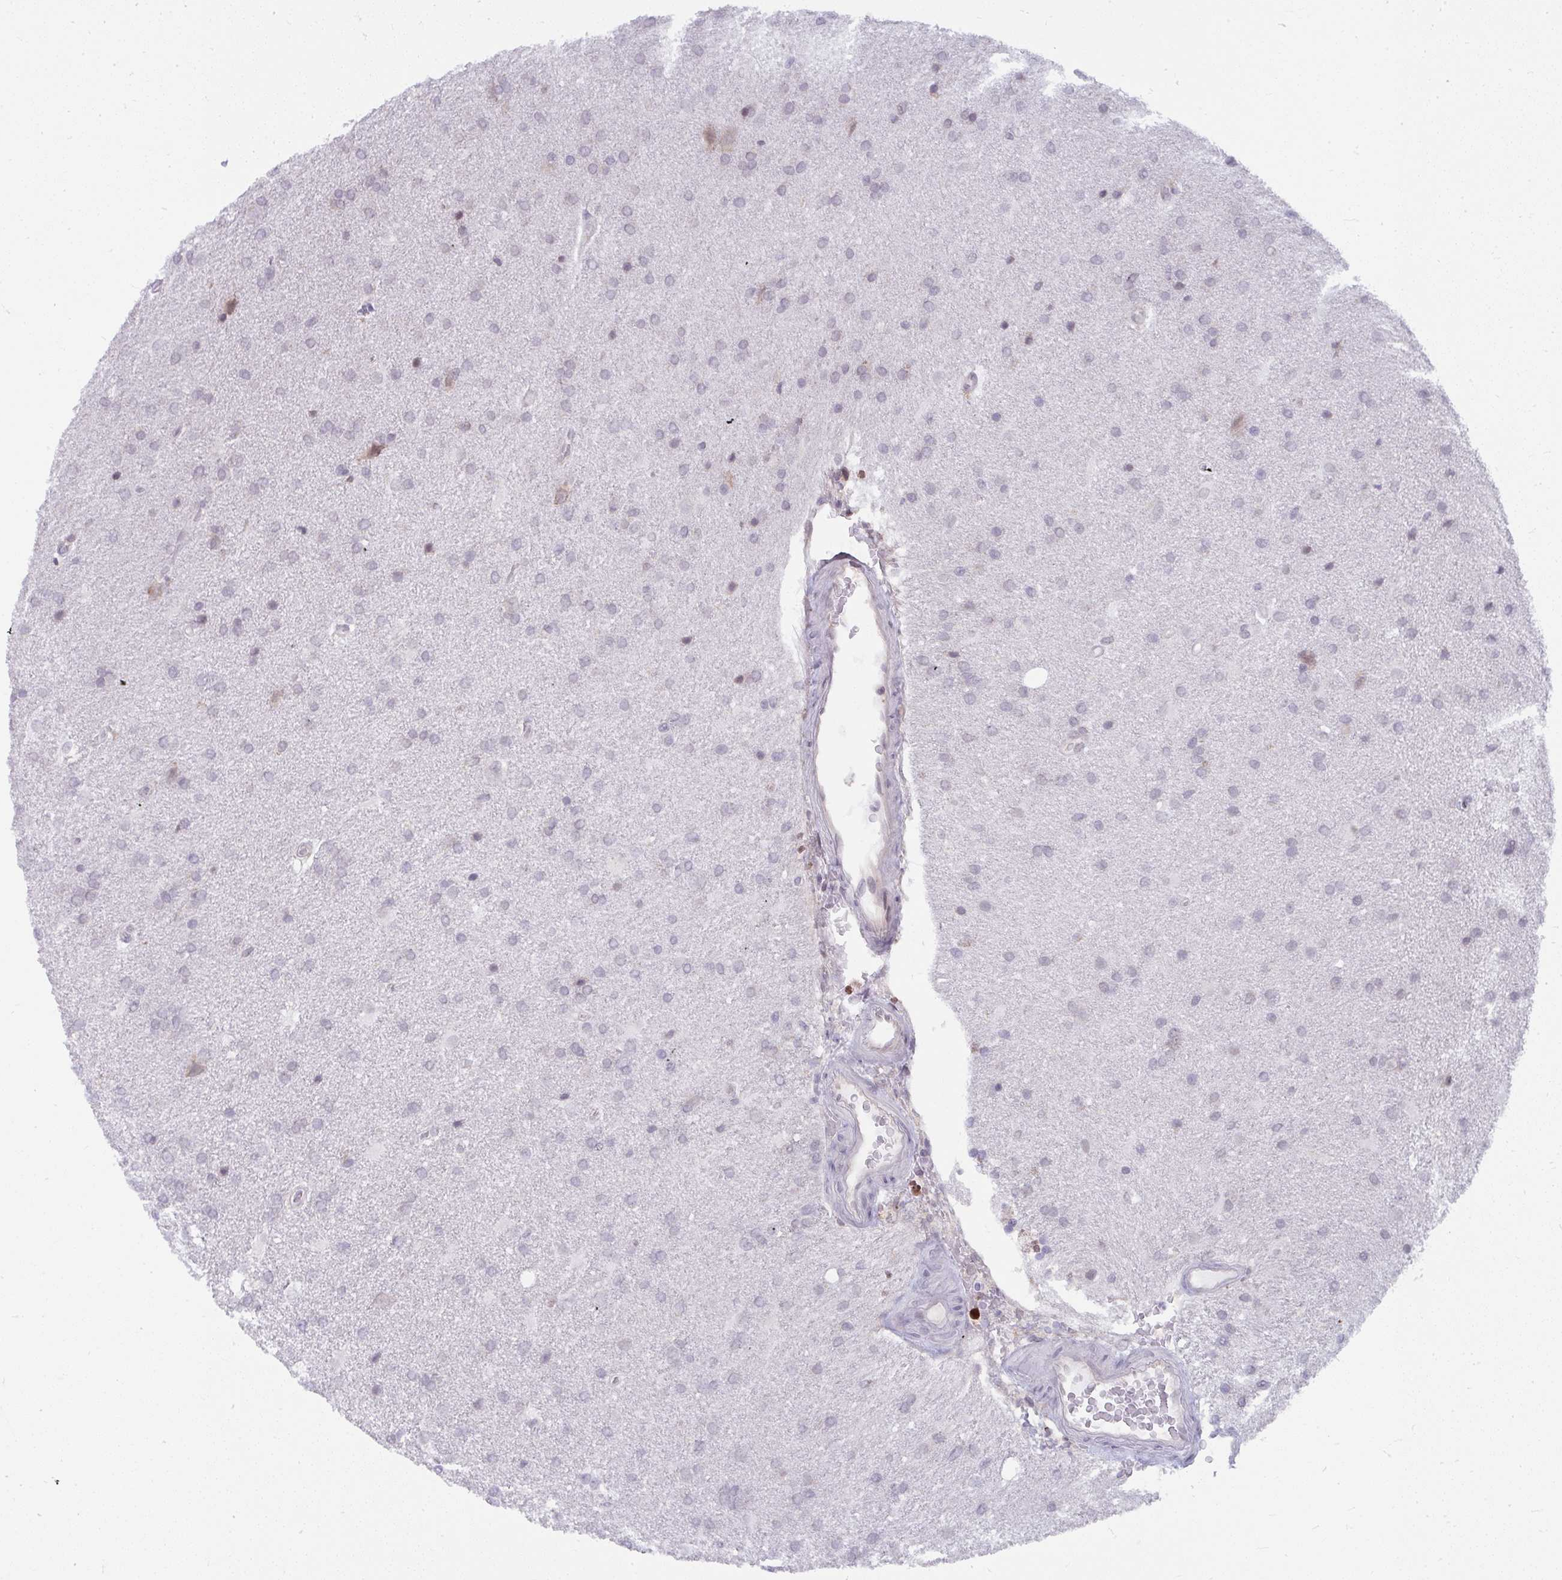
{"staining": {"intensity": "negative", "quantity": "none", "location": "none"}, "tissue": "glioma", "cell_type": "Tumor cells", "image_type": "cancer", "snomed": [{"axis": "morphology", "description": "Glioma, malignant, High grade"}, {"axis": "topography", "description": "Brain"}], "caption": "Glioma was stained to show a protein in brown. There is no significant staining in tumor cells.", "gene": "NMNAT1", "patient": {"sex": "male", "age": 56}}